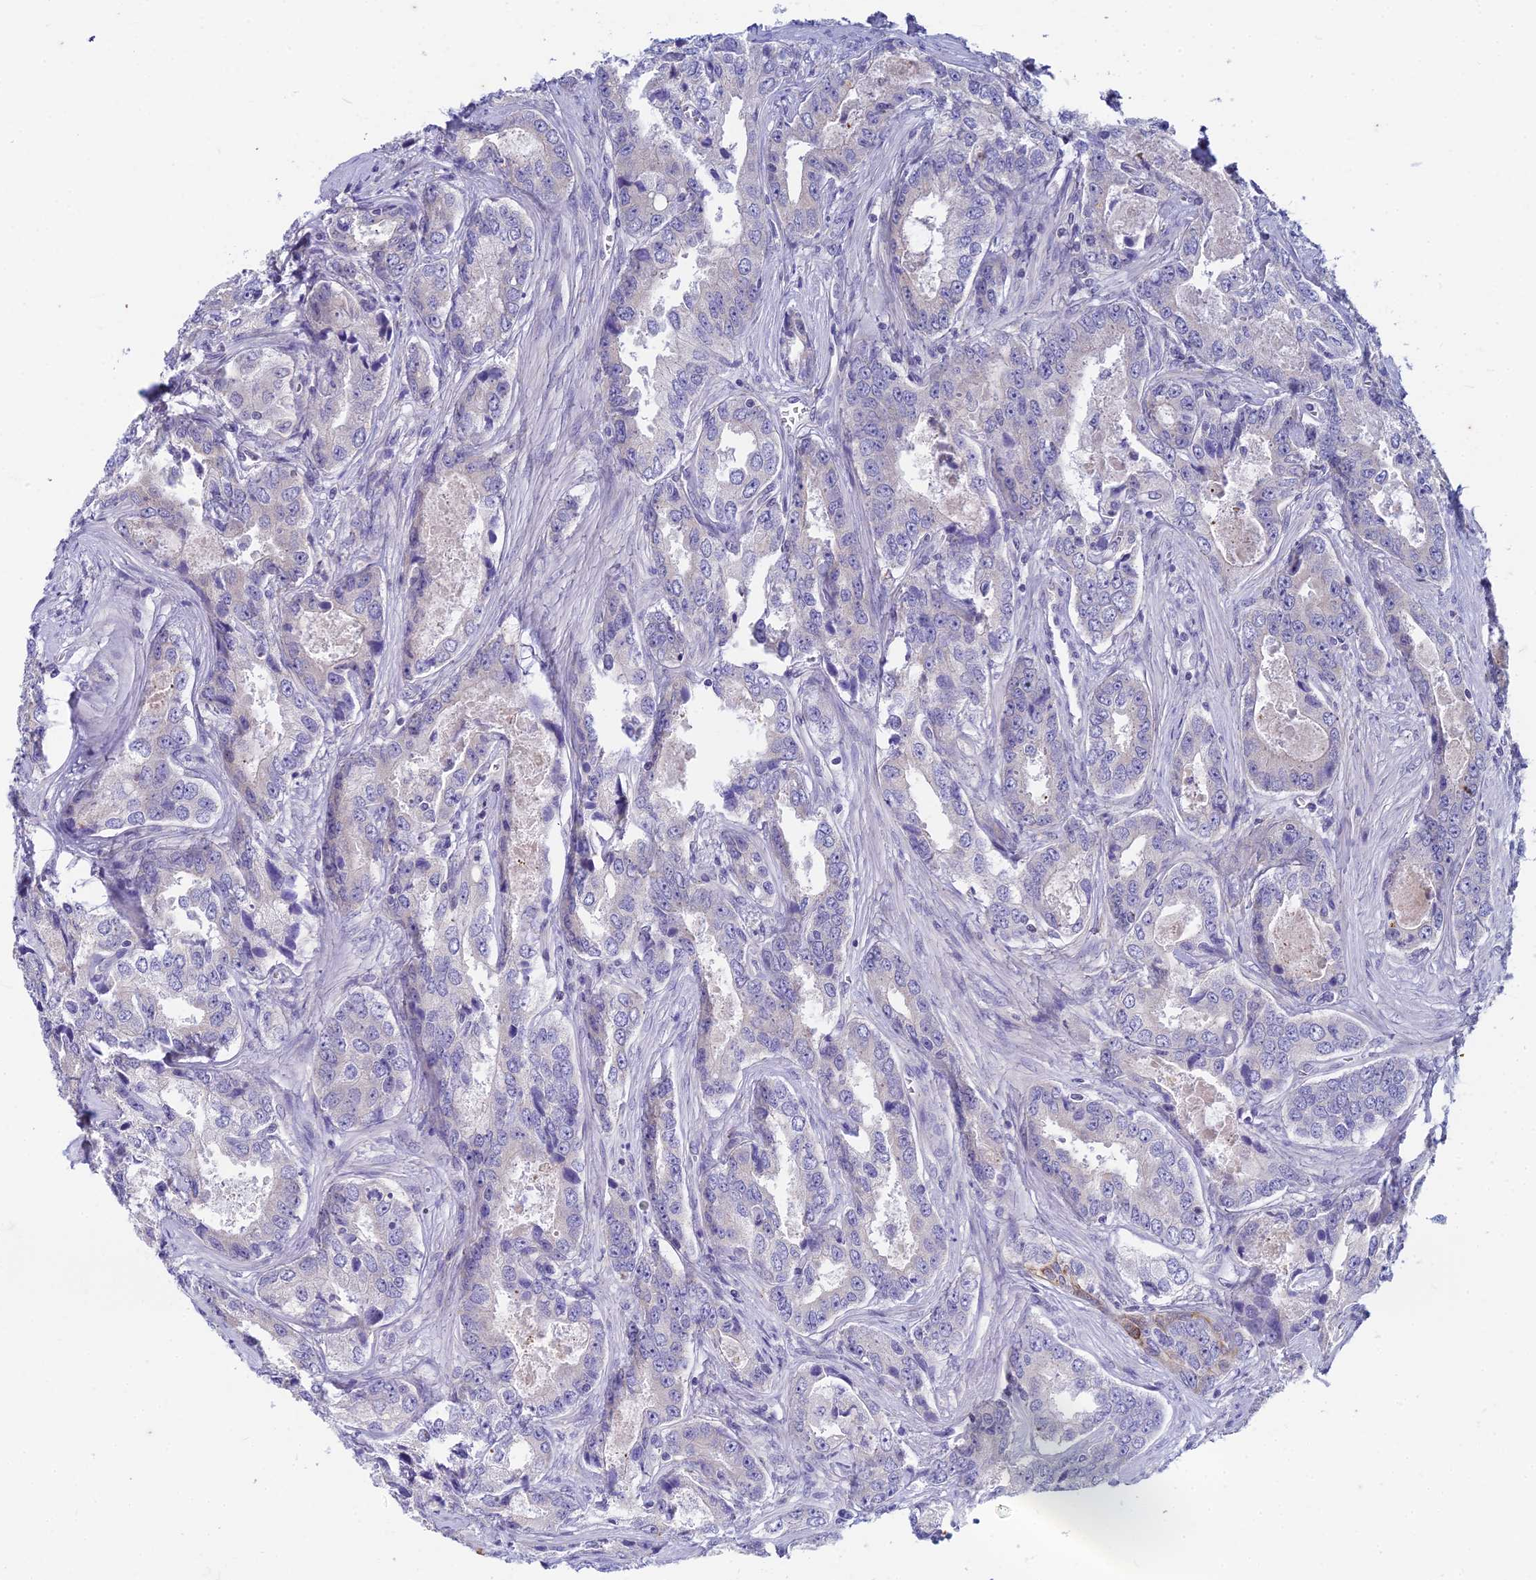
{"staining": {"intensity": "negative", "quantity": "none", "location": "none"}, "tissue": "prostate cancer", "cell_type": "Tumor cells", "image_type": "cancer", "snomed": [{"axis": "morphology", "description": "Adenocarcinoma, Low grade"}, {"axis": "topography", "description": "Prostate"}], "caption": "Tumor cells show no significant expression in low-grade adenocarcinoma (prostate).", "gene": "EEF2KMT", "patient": {"sex": "male", "age": 68}}